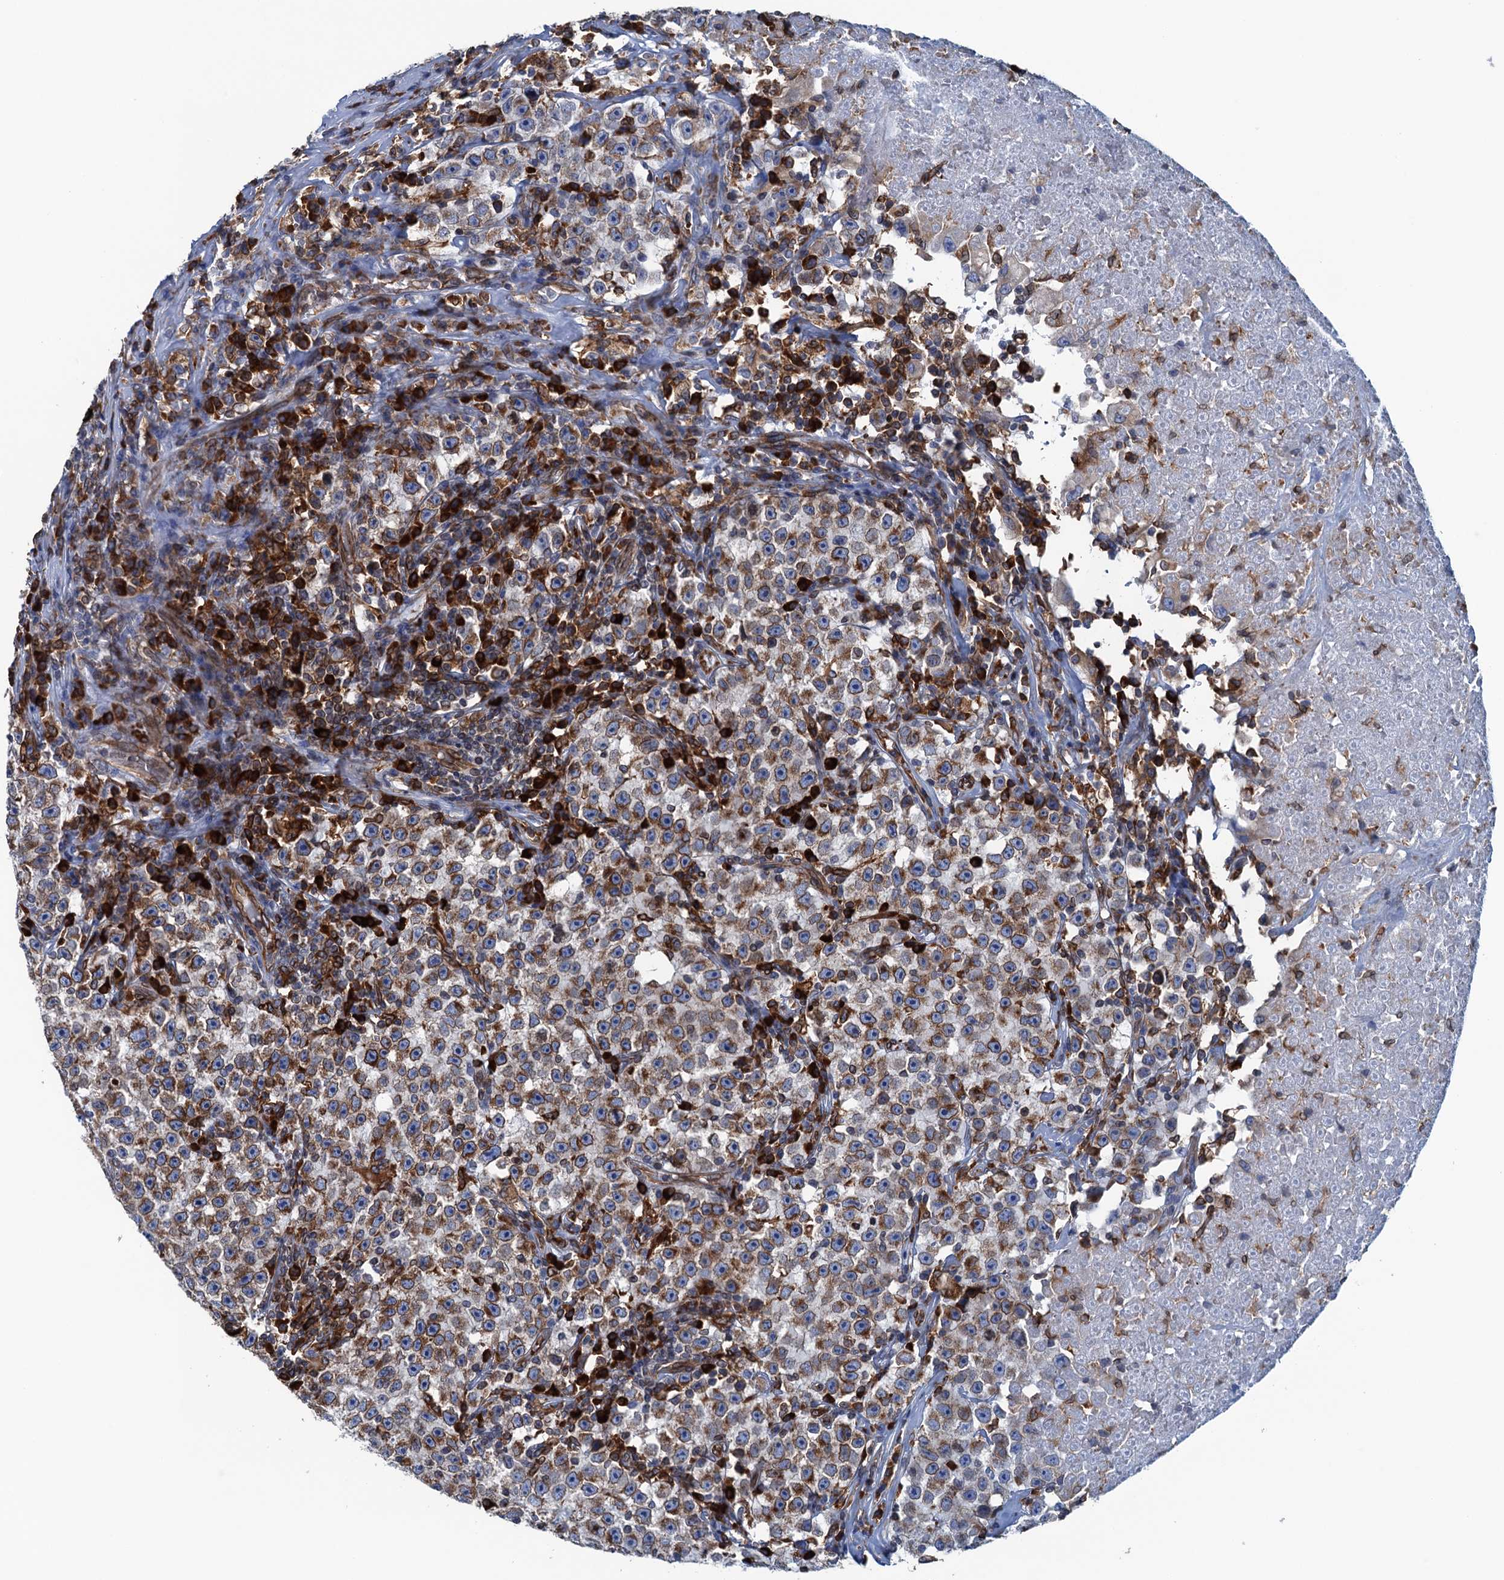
{"staining": {"intensity": "moderate", "quantity": ">75%", "location": "cytoplasmic/membranous"}, "tissue": "testis cancer", "cell_type": "Tumor cells", "image_type": "cancer", "snomed": [{"axis": "morphology", "description": "Seminoma, NOS"}, {"axis": "topography", "description": "Testis"}], "caption": "Moderate cytoplasmic/membranous positivity for a protein is appreciated in approximately >75% of tumor cells of seminoma (testis) using immunohistochemistry (IHC).", "gene": "TMEM205", "patient": {"sex": "male", "age": 22}}